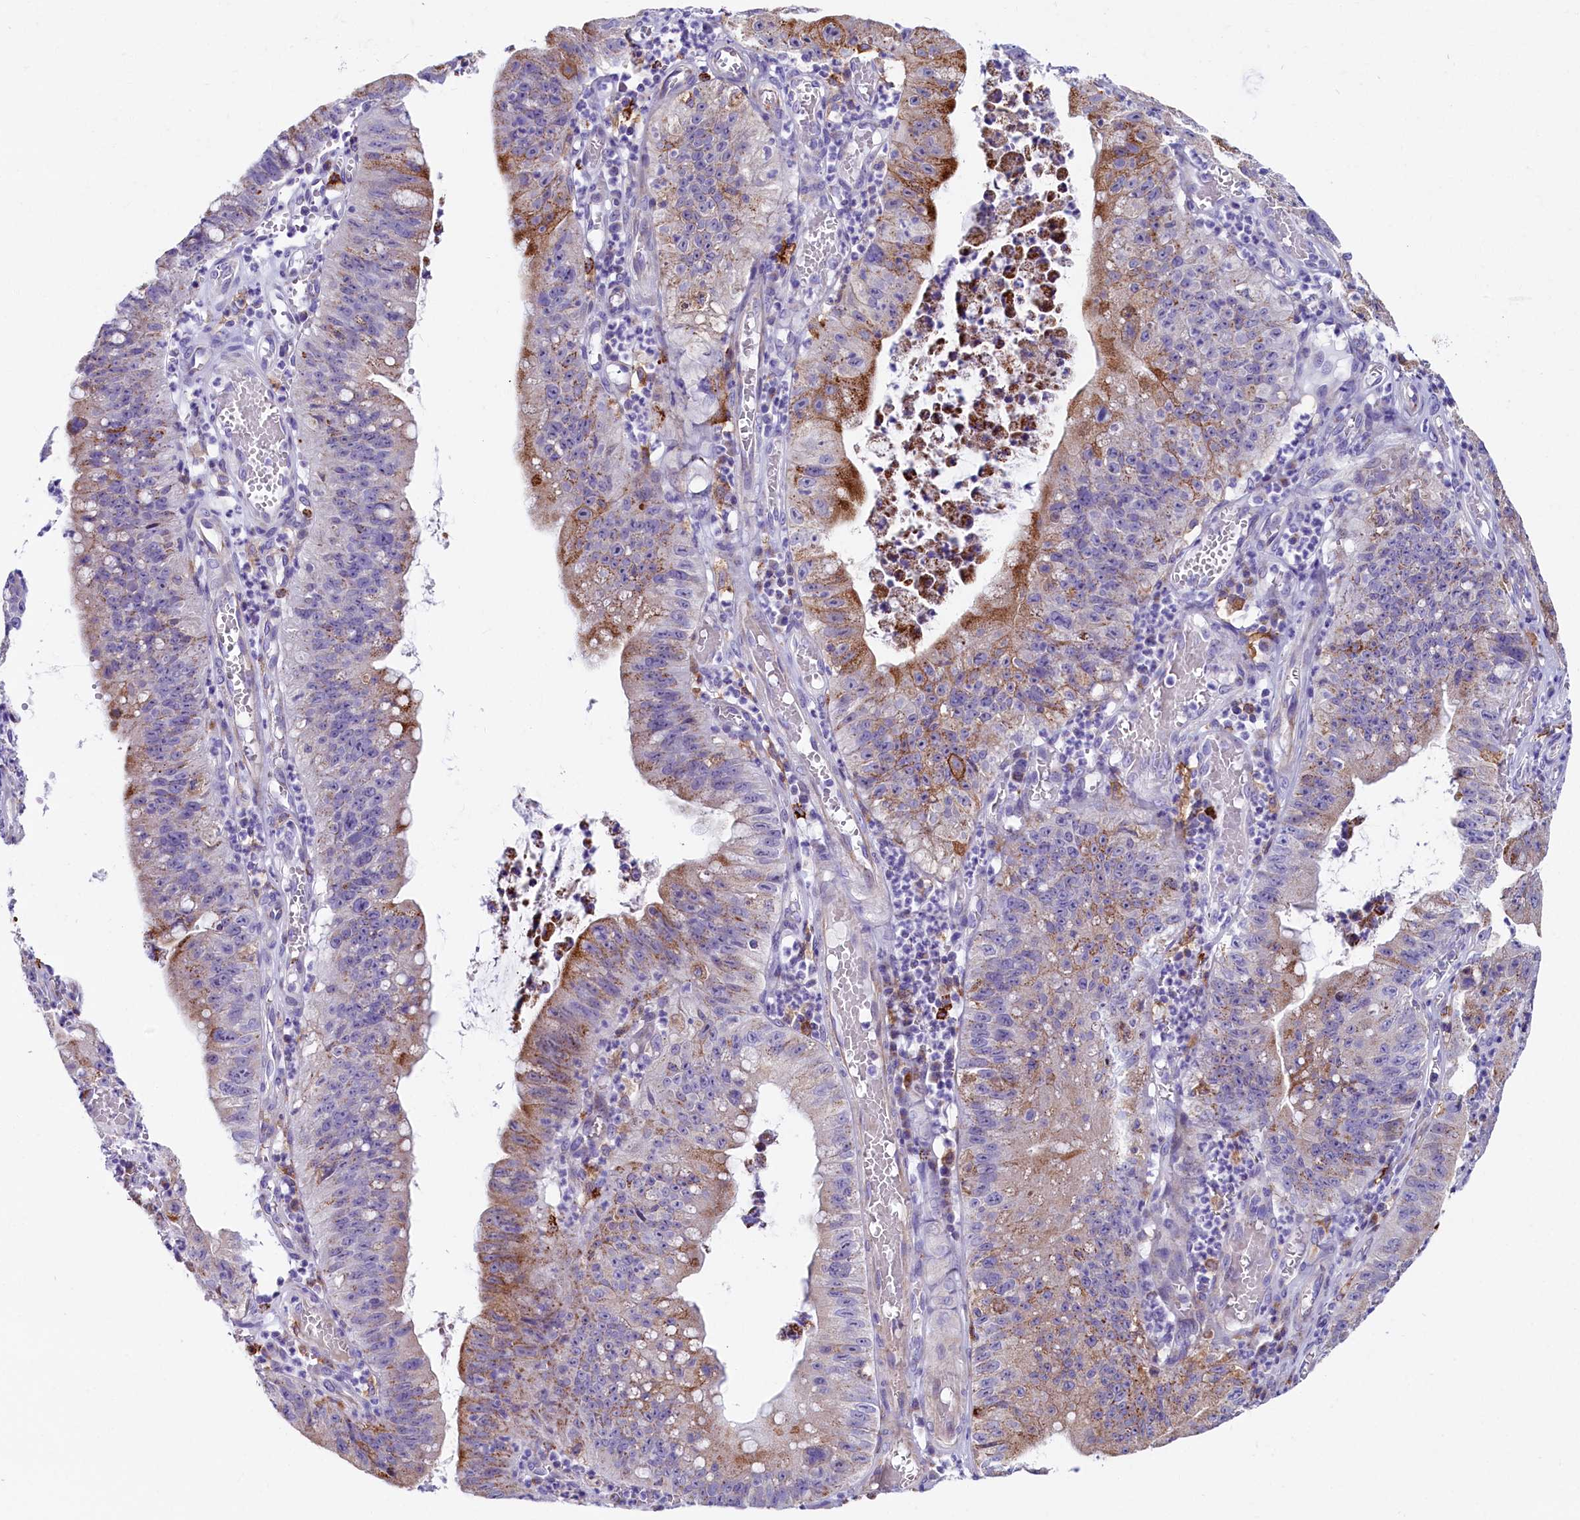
{"staining": {"intensity": "moderate", "quantity": "25%-75%", "location": "cytoplasmic/membranous"}, "tissue": "stomach cancer", "cell_type": "Tumor cells", "image_type": "cancer", "snomed": [{"axis": "morphology", "description": "Adenocarcinoma, NOS"}, {"axis": "topography", "description": "Stomach"}], "caption": "IHC photomicrograph of stomach cancer stained for a protein (brown), which exhibits medium levels of moderate cytoplasmic/membranous expression in about 25%-75% of tumor cells.", "gene": "IL20RA", "patient": {"sex": "male", "age": 59}}